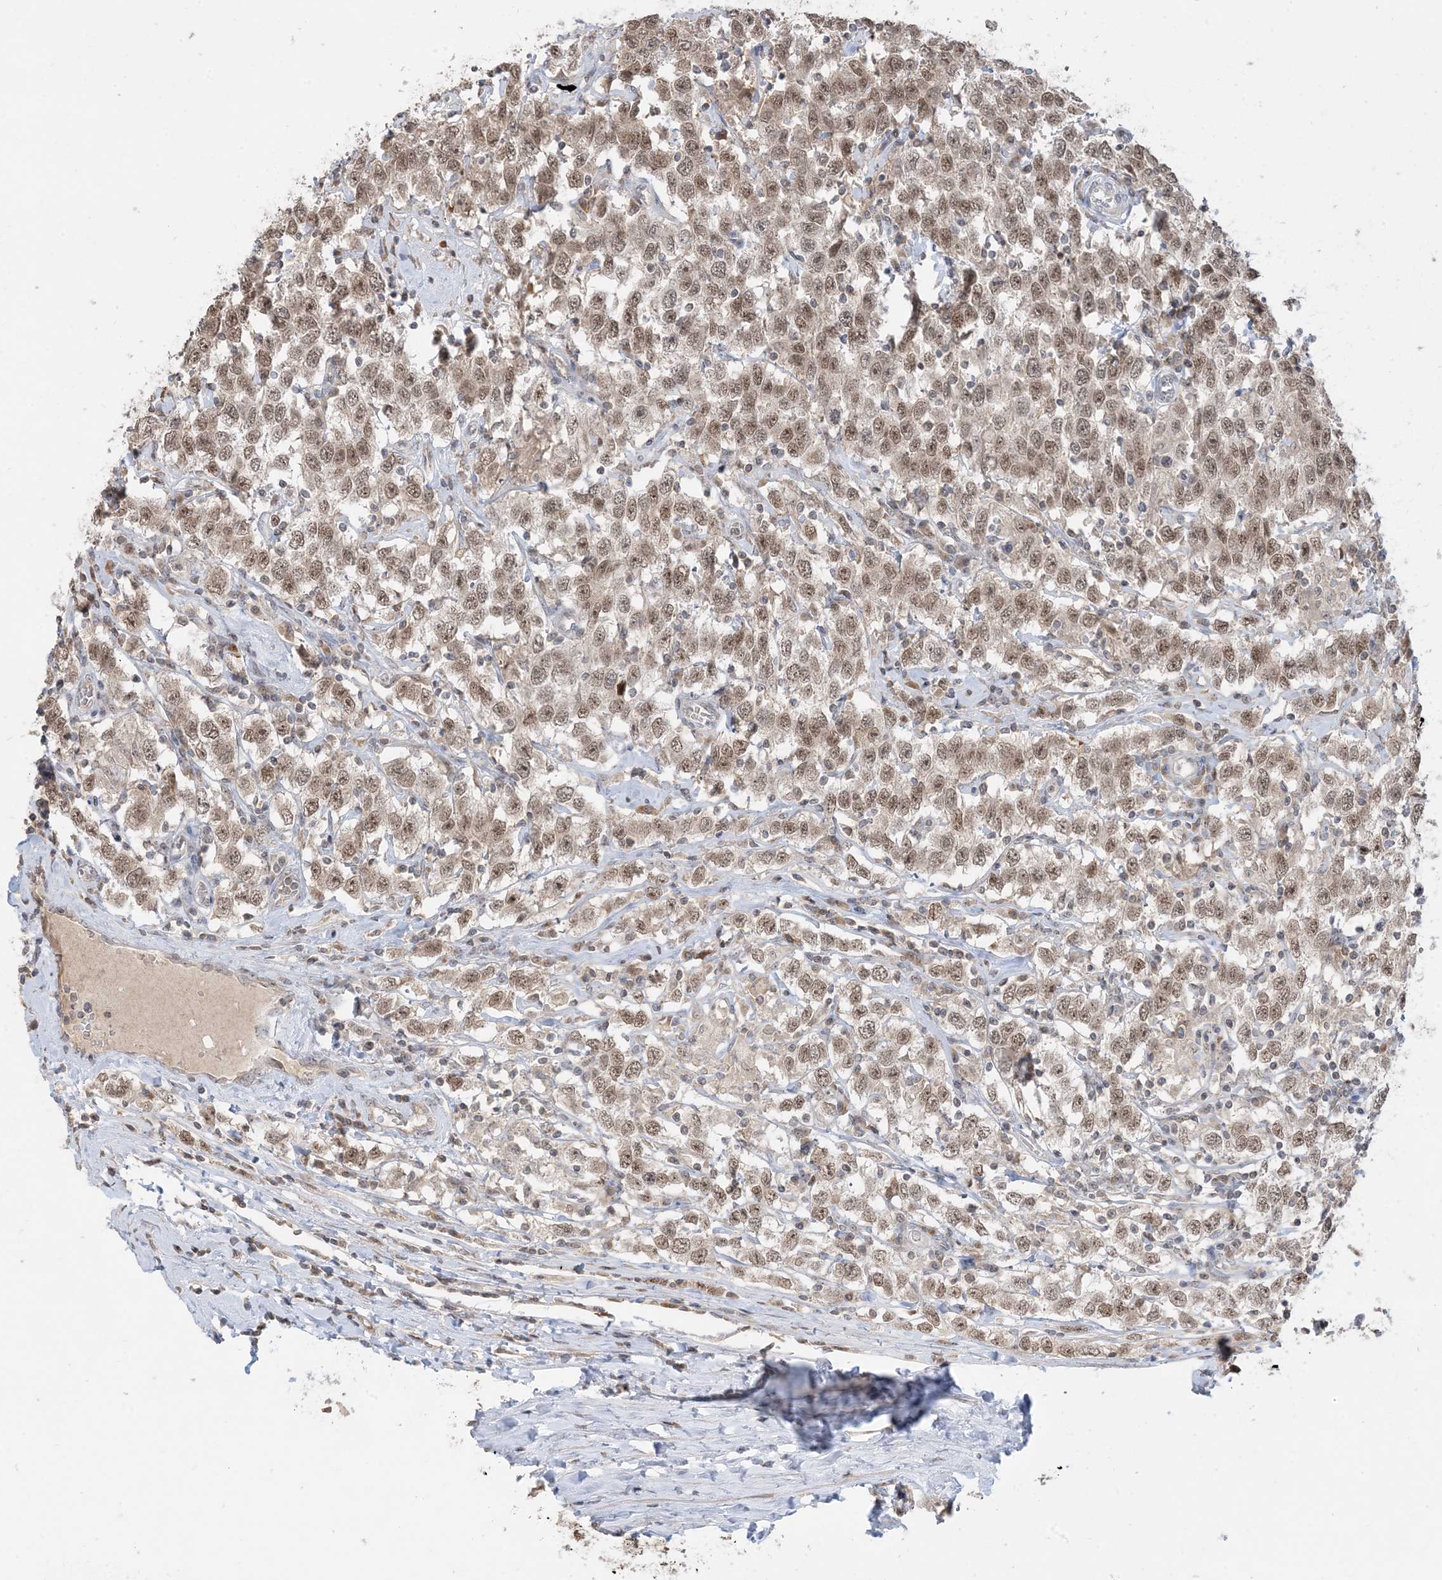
{"staining": {"intensity": "moderate", "quantity": ">75%", "location": "nuclear"}, "tissue": "testis cancer", "cell_type": "Tumor cells", "image_type": "cancer", "snomed": [{"axis": "morphology", "description": "Seminoma, NOS"}, {"axis": "topography", "description": "Testis"}], "caption": "The micrograph shows staining of testis seminoma, revealing moderate nuclear protein positivity (brown color) within tumor cells. (brown staining indicates protein expression, while blue staining denotes nuclei).", "gene": "PRRT3", "patient": {"sex": "male", "age": 41}}